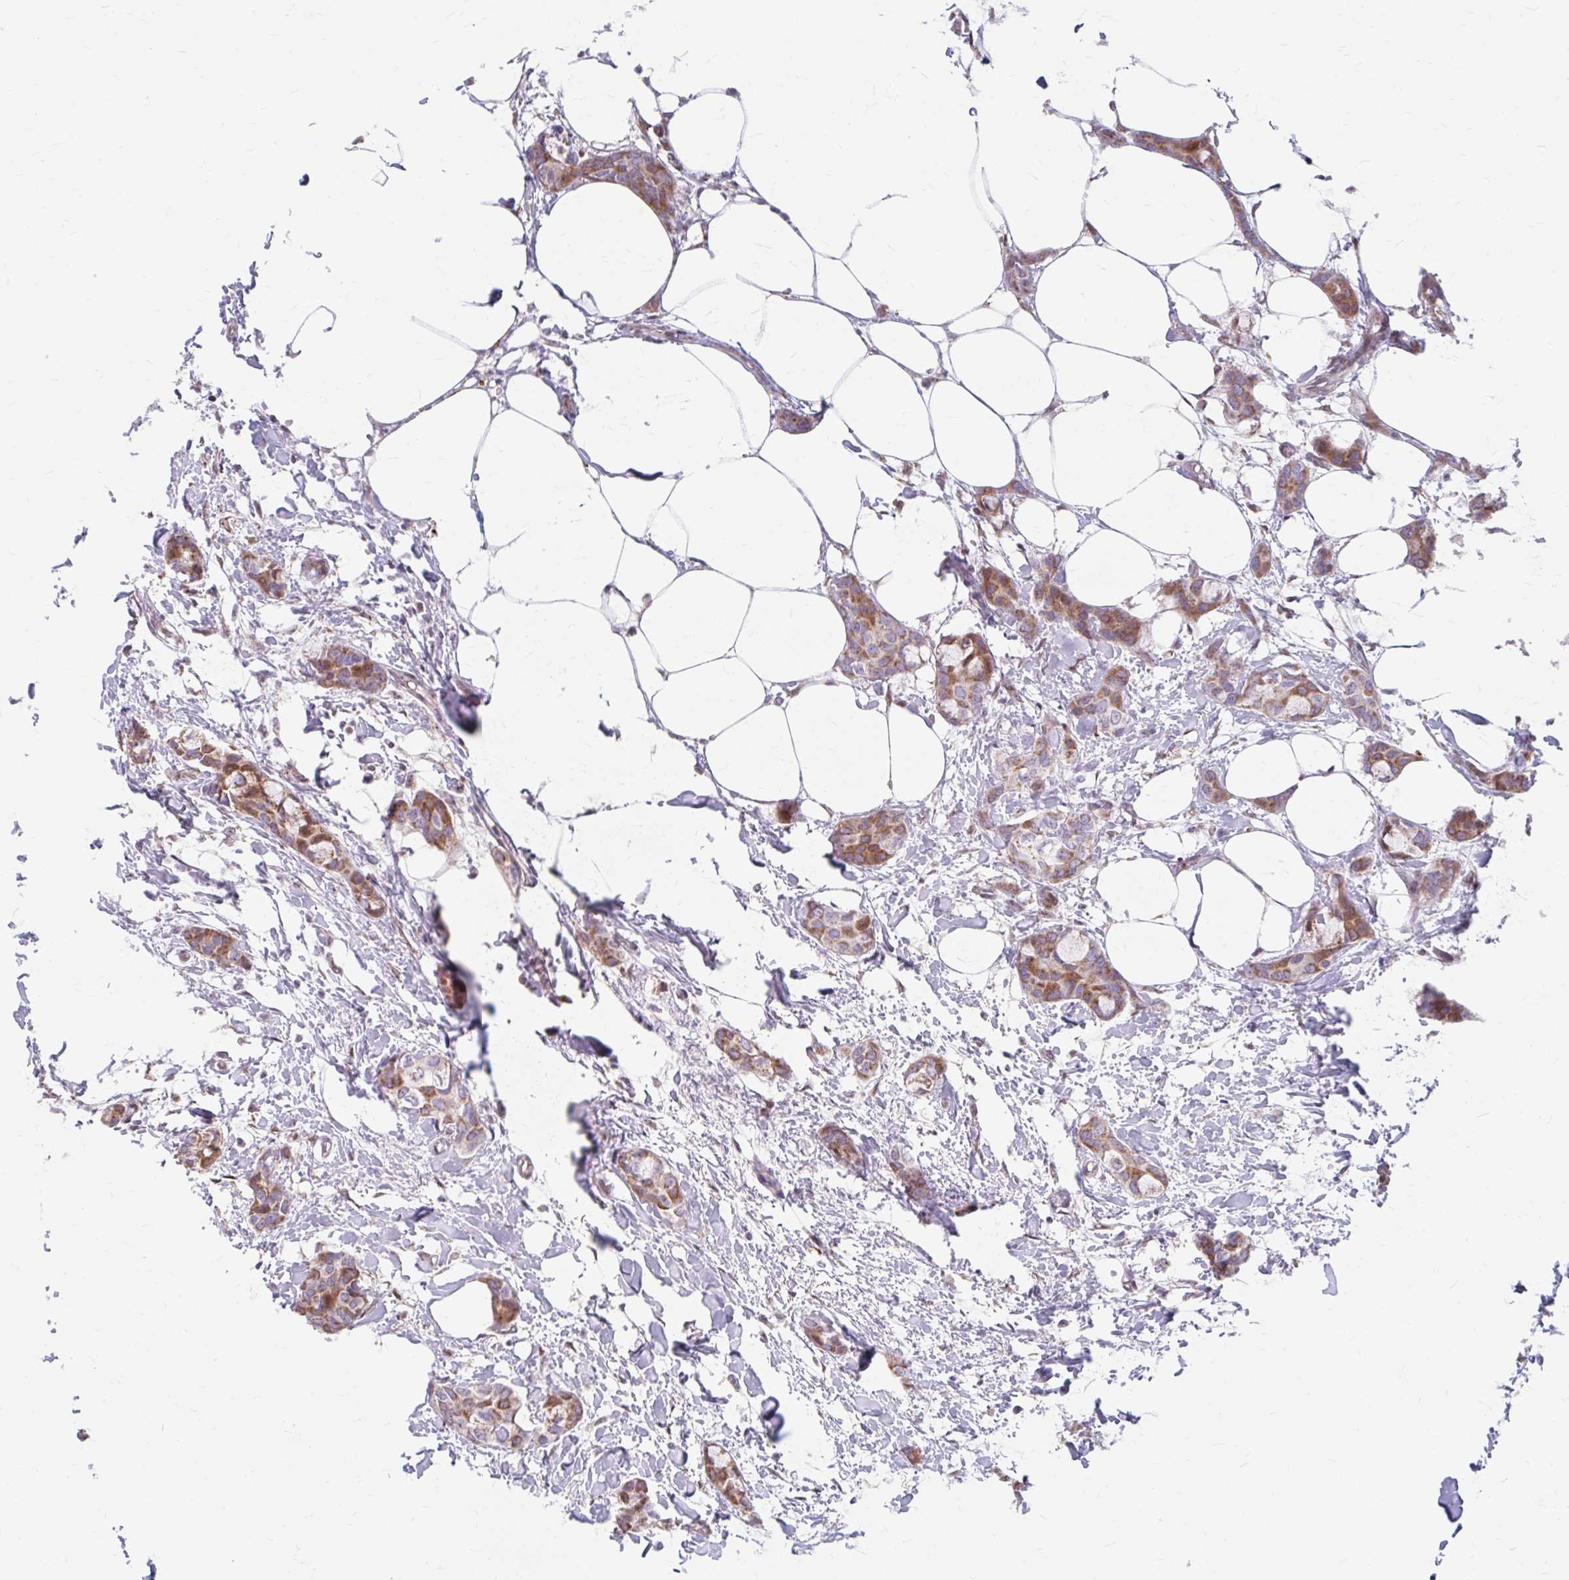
{"staining": {"intensity": "moderate", "quantity": "25%-75%", "location": "cytoplasmic/membranous"}, "tissue": "breast cancer", "cell_type": "Tumor cells", "image_type": "cancer", "snomed": [{"axis": "morphology", "description": "Duct carcinoma"}, {"axis": "topography", "description": "Breast"}], "caption": "Breast cancer (invasive ductal carcinoma) stained for a protein (brown) demonstrates moderate cytoplasmic/membranous positive expression in approximately 25%-75% of tumor cells.", "gene": "BEAN1", "patient": {"sex": "female", "age": 73}}